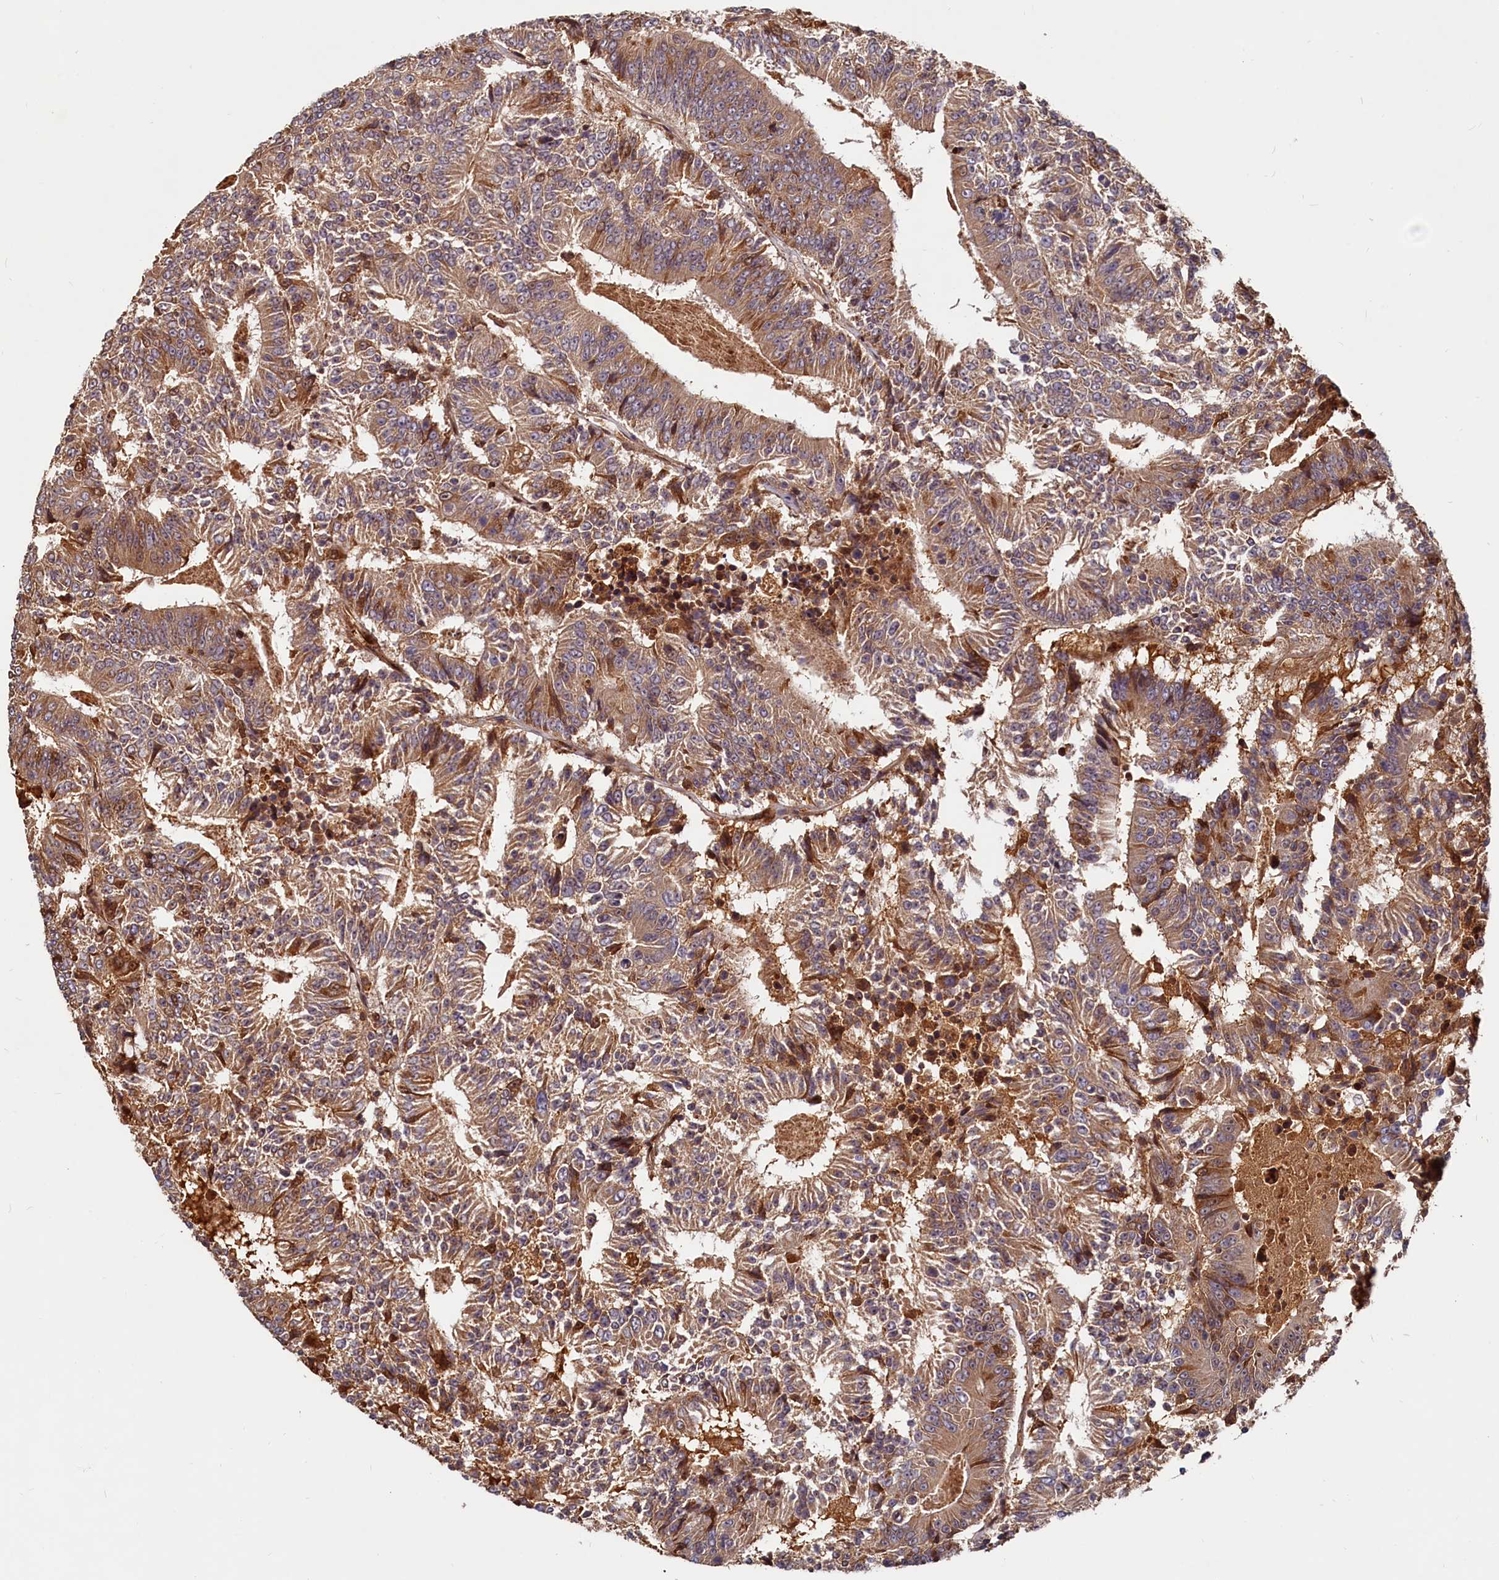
{"staining": {"intensity": "moderate", "quantity": ">75%", "location": "cytoplasmic/membranous,nuclear"}, "tissue": "colorectal cancer", "cell_type": "Tumor cells", "image_type": "cancer", "snomed": [{"axis": "morphology", "description": "Adenocarcinoma, NOS"}, {"axis": "topography", "description": "Colon"}], "caption": "Human colorectal cancer stained with a brown dye reveals moderate cytoplasmic/membranous and nuclear positive positivity in about >75% of tumor cells.", "gene": "TRAPPC4", "patient": {"sex": "male", "age": 83}}